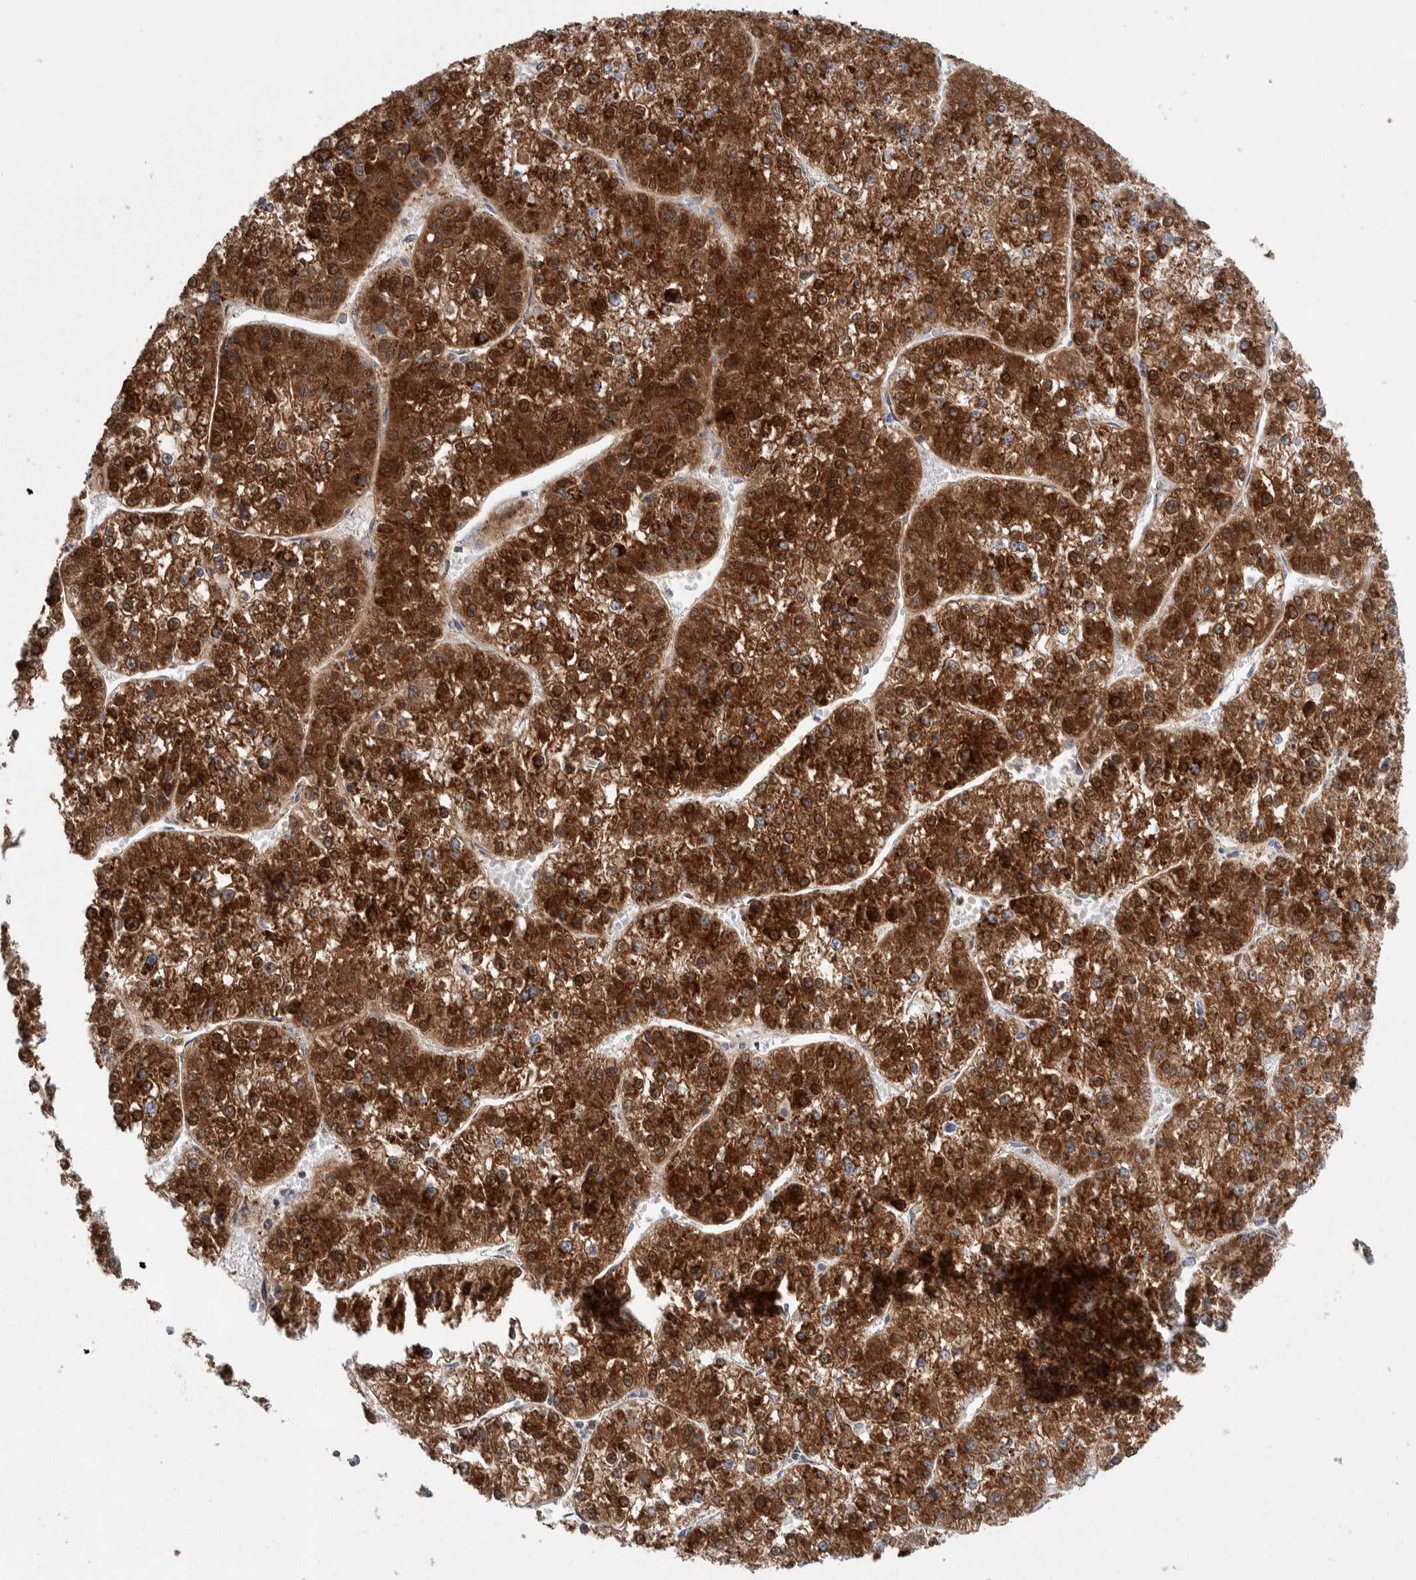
{"staining": {"intensity": "strong", "quantity": ">75%", "location": "cytoplasmic/membranous"}, "tissue": "liver cancer", "cell_type": "Tumor cells", "image_type": "cancer", "snomed": [{"axis": "morphology", "description": "Carcinoma, Hepatocellular, NOS"}, {"axis": "topography", "description": "Liver"}], "caption": "Hepatocellular carcinoma (liver) tissue displays strong cytoplasmic/membranous positivity in approximately >75% of tumor cells, visualized by immunohistochemistry.", "gene": "ETFA", "patient": {"sex": "female", "age": 73}}